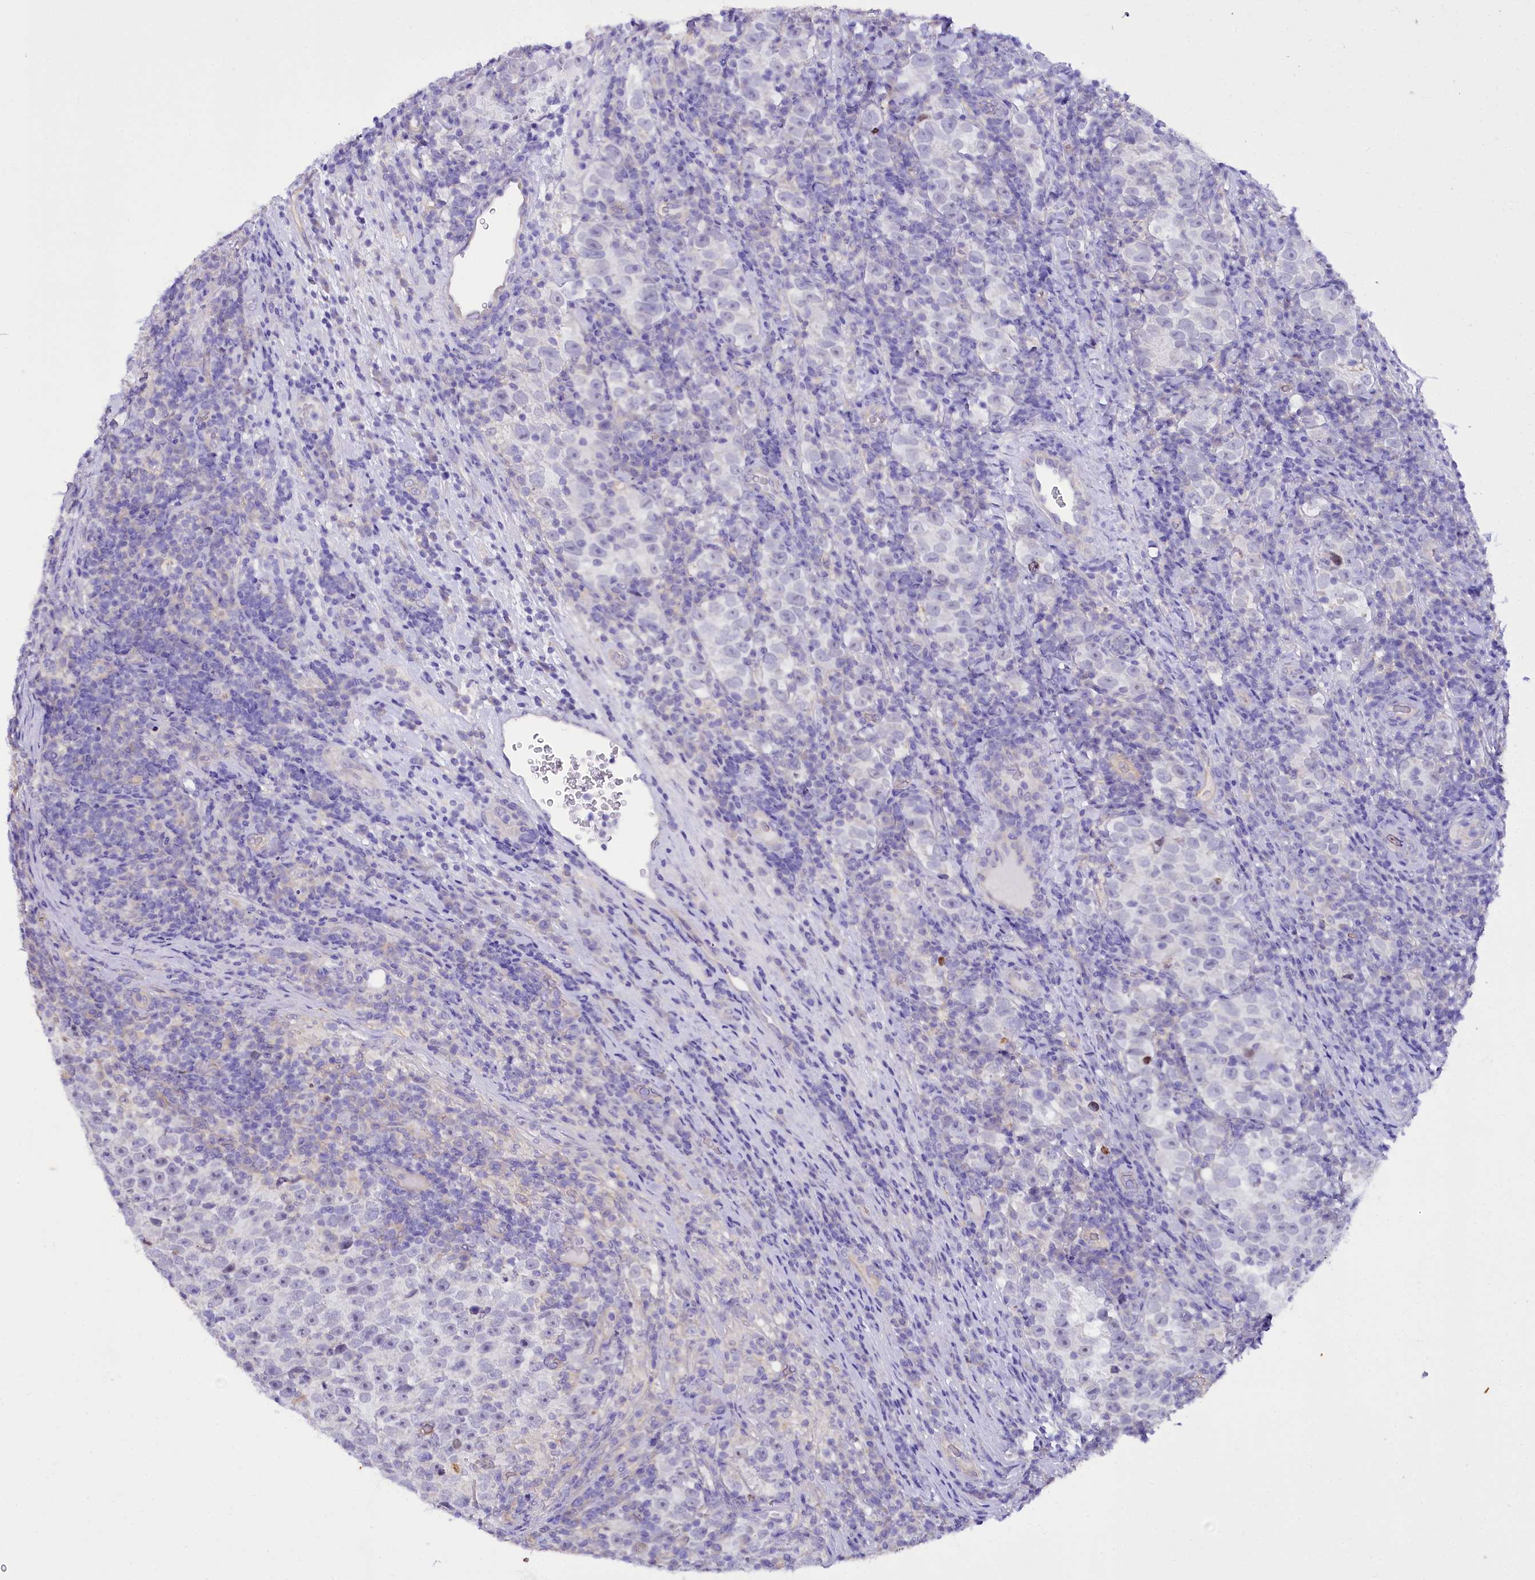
{"staining": {"intensity": "negative", "quantity": "none", "location": "none"}, "tissue": "testis cancer", "cell_type": "Tumor cells", "image_type": "cancer", "snomed": [{"axis": "morphology", "description": "Normal tissue, NOS"}, {"axis": "morphology", "description": "Seminoma, NOS"}, {"axis": "topography", "description": "Testis"}], "caption": "Testis seminoma was stained to show a protein in brown. There is no significant positivity in tumor cells.", "gene": "FAAP20", "patient": {"sex": "male", "age": 43}}